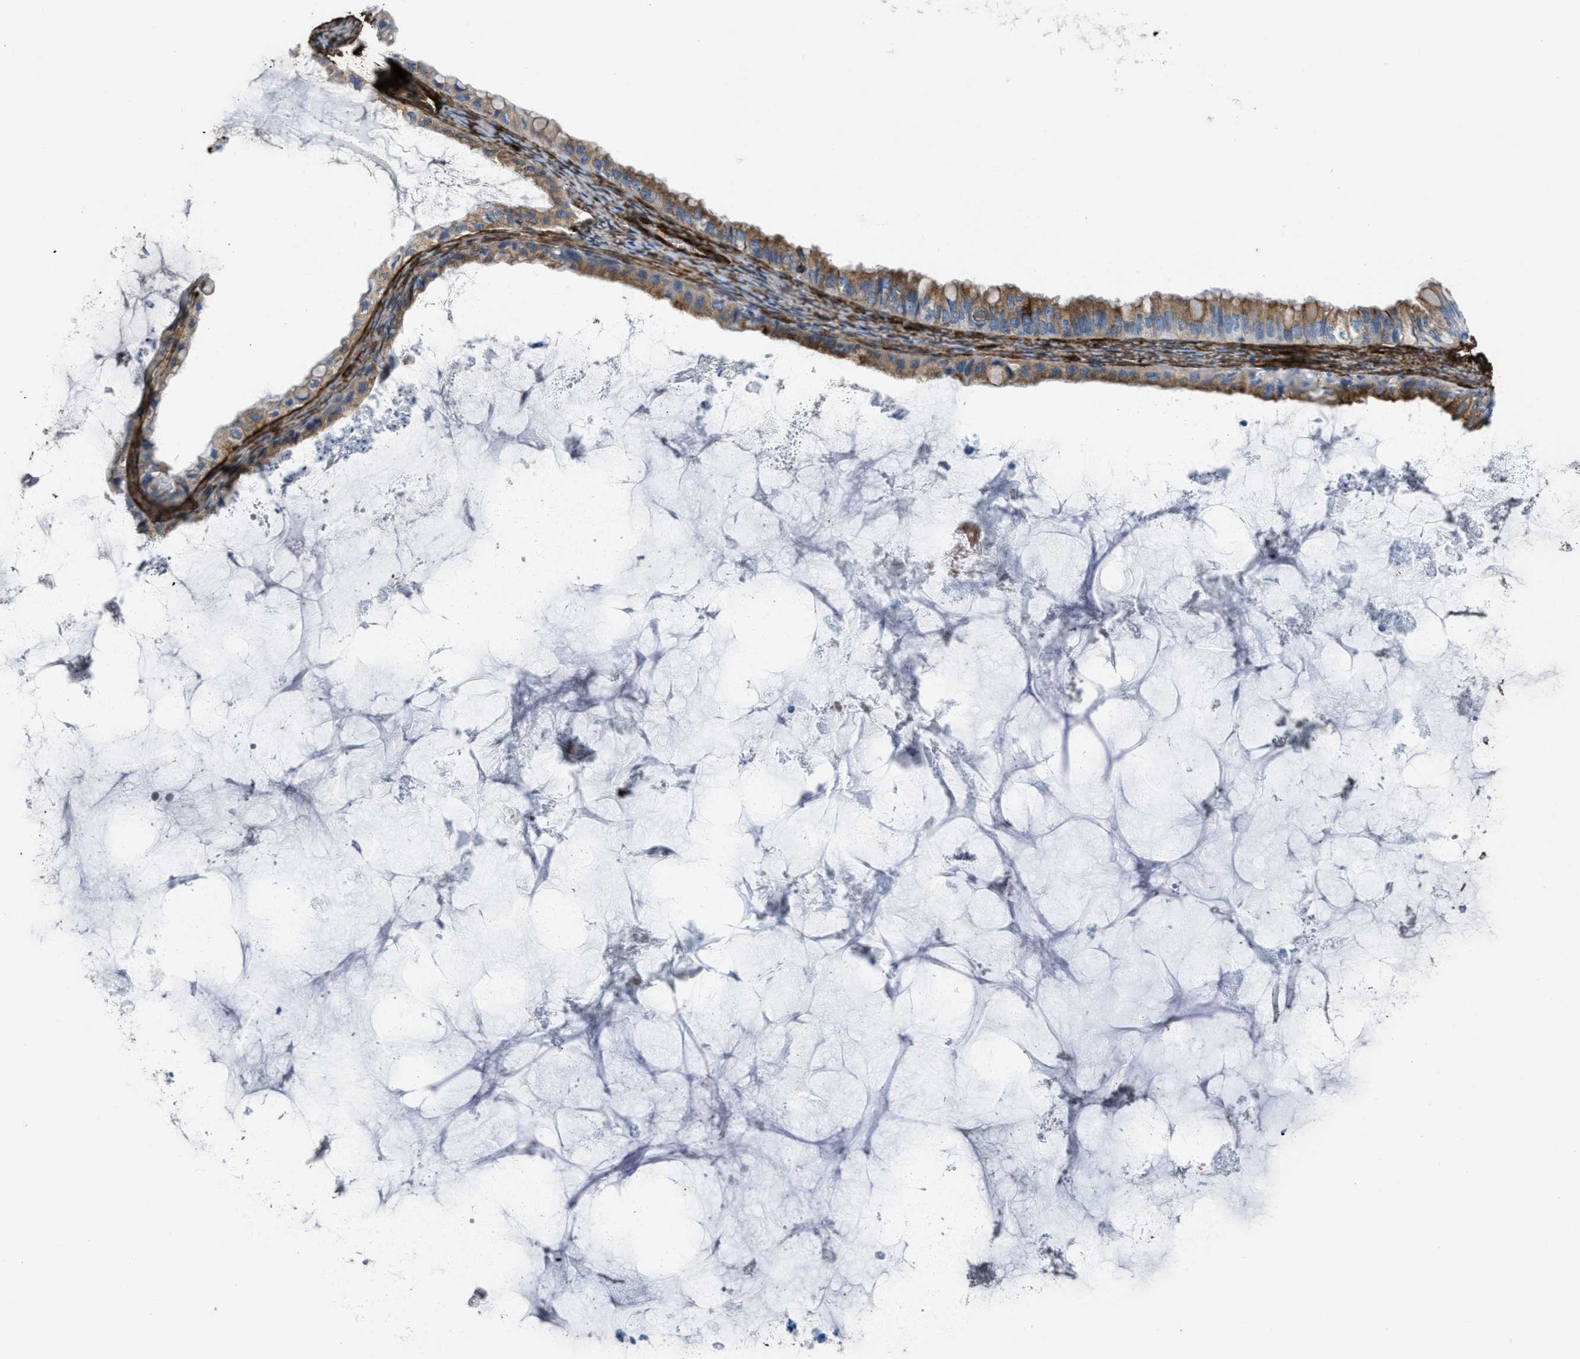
{"staining": {"intensity": "moderate", "quantity": ">75%", "location": "cytoplasmic/membranous"}, "tissue": "ovarian cancer", "cell_type": "Tumor cells", "image_type": "cancer", "snomed": [{"axis": "morphology", "description": "Cystadenocarcinoma, mucinous, NOS"}, {"axis": "topography", "description": "Ovary"}], "caption": "Ovarian cancer (mucinous cystadenocarcinoma) tissue reveals moderate cytoplasmic/membranous expression in approximately >75% of tumor cells", "gene": "CALD1", "patient": {"sex": "female", "age": 80}}